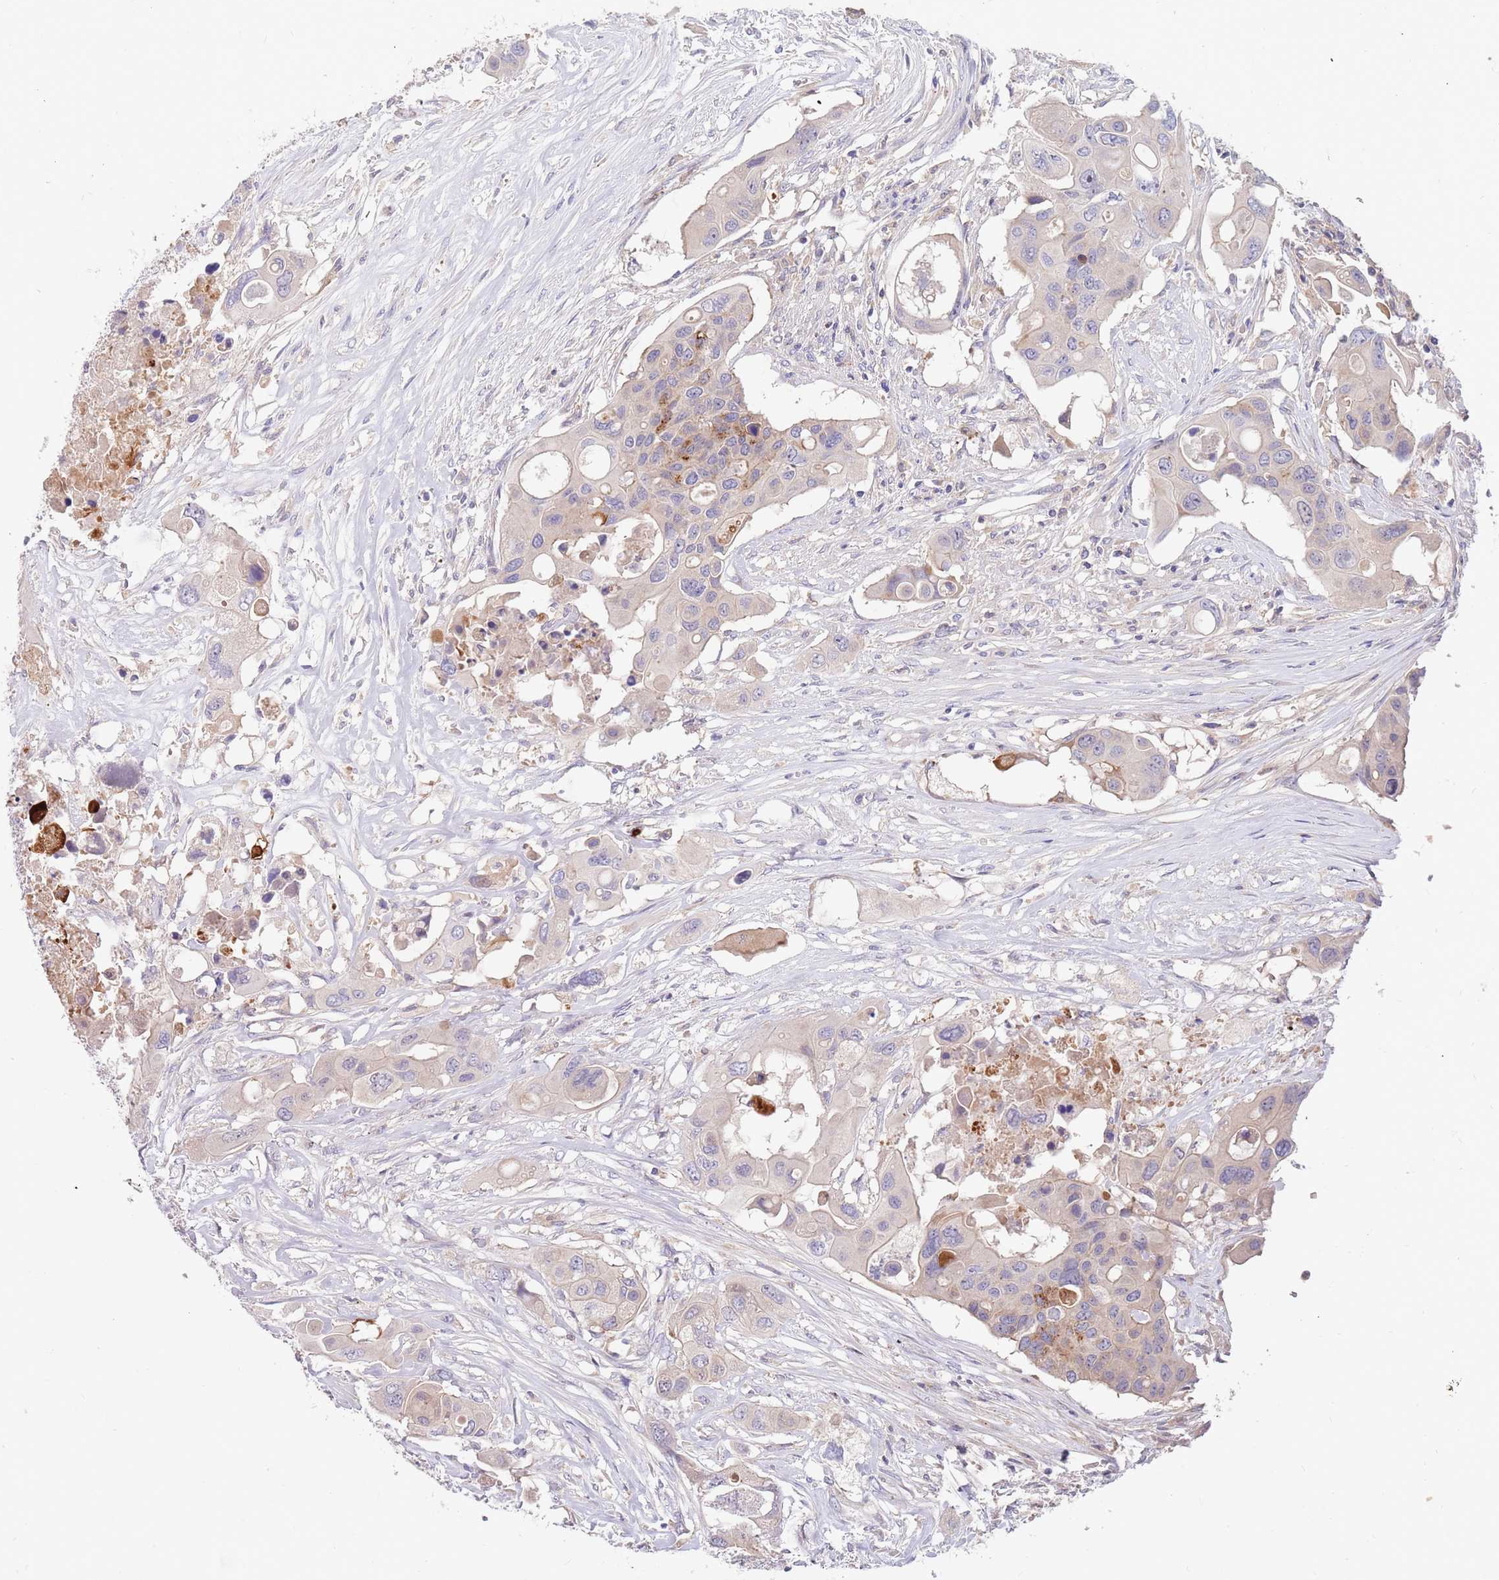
{"staining": {"intensity": "weak", "quantity": "<25%", "location": "cytoplasmic/membranous"}, "tissue": "colorectal cancer", "cell_type": "Tumor cells", "image_type": "cancer", "snomed": [{"axis": "morphology", "description": "Adenocarcinoma, NOS"}, {"axis": "topography", "description": "Colon"}], "caption": "DAB (3,3'-diaminobenzidine) immunohistochemical staining of colorectal cancer displays no significant staining in tumor cells.", "gene": "BORCS5", "patient": {"sex": "male", "age": 77}}